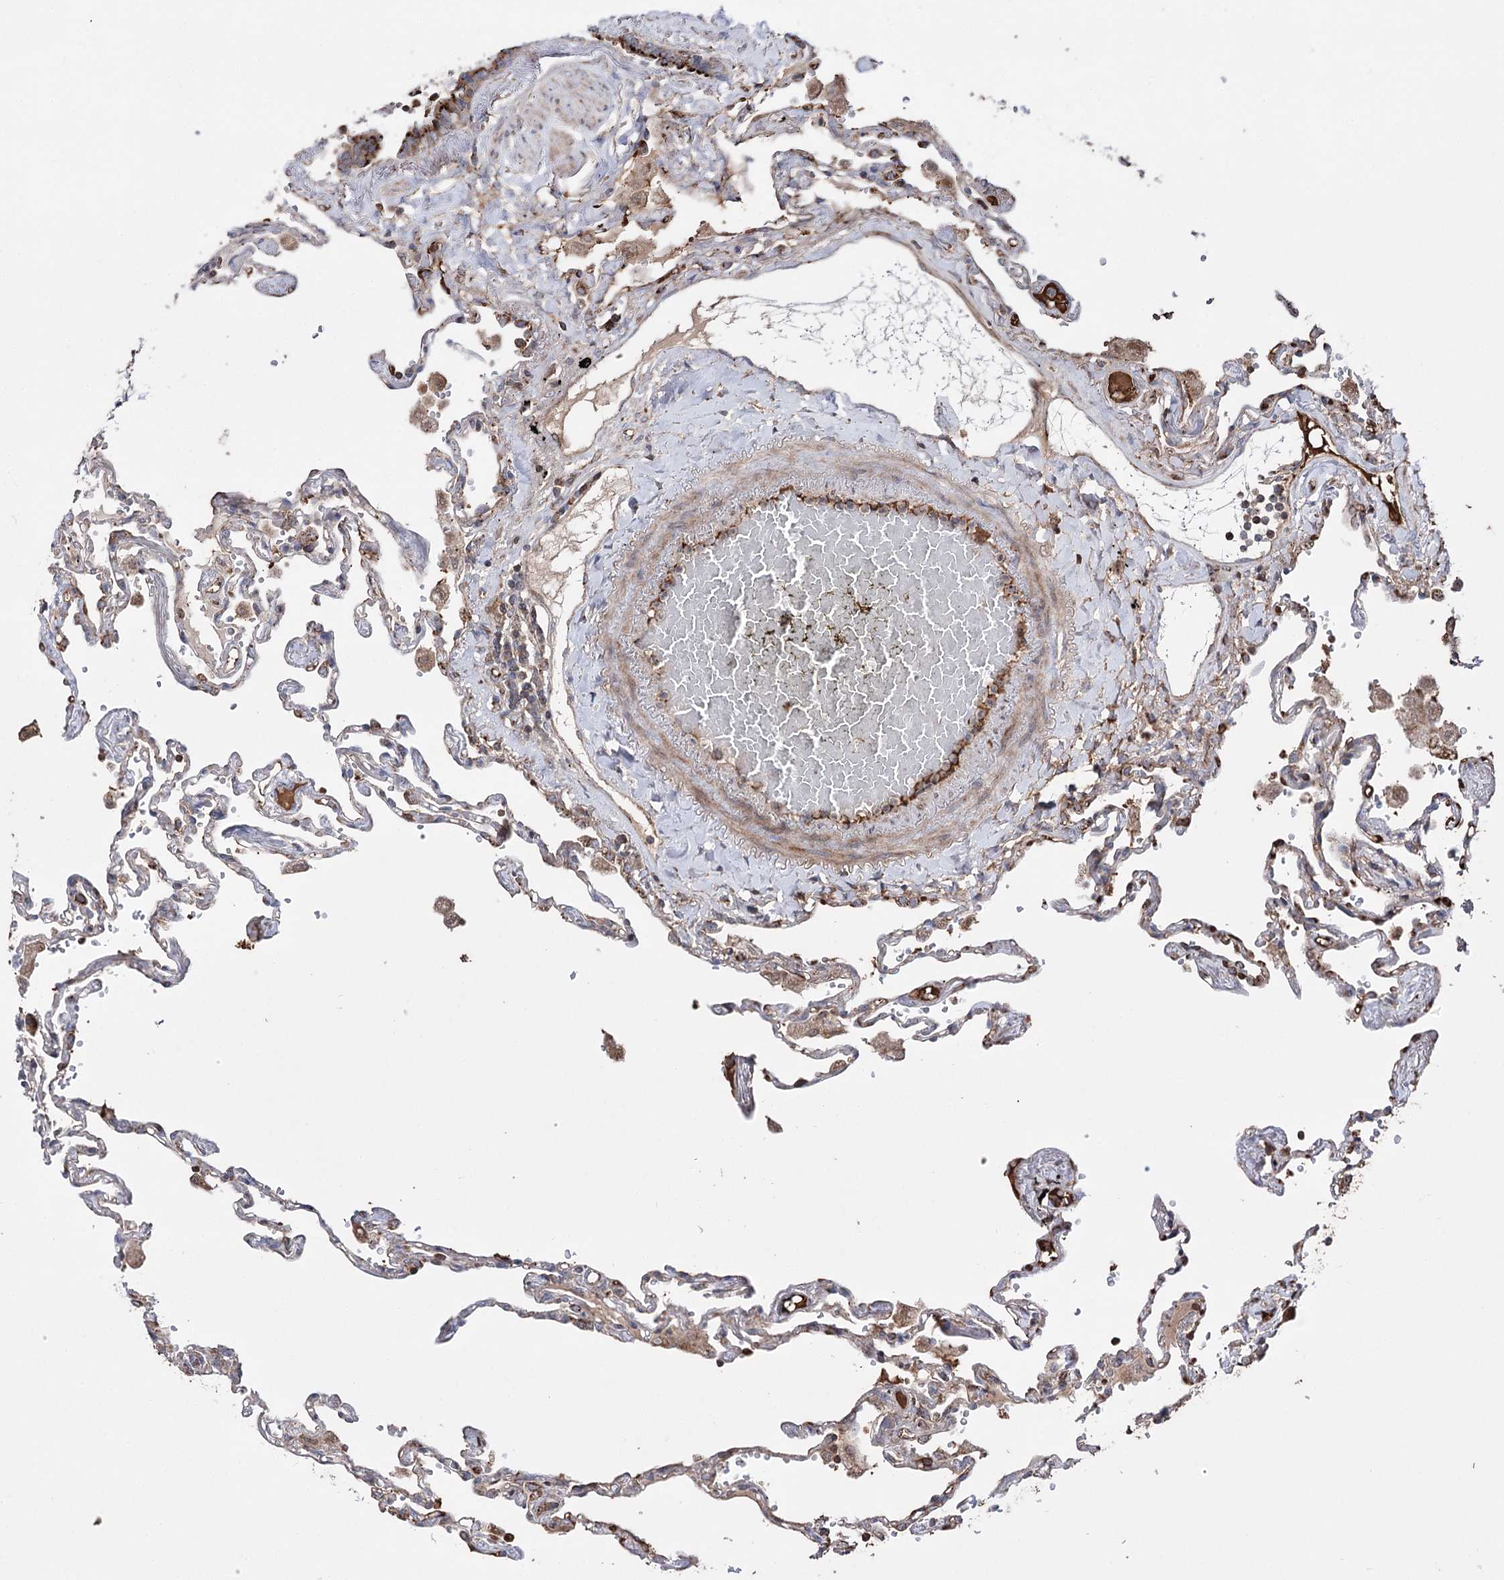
{"staining": {"intensity": "moderate", "quantity": "<25%", "location": "cytoplasmic/membranous"}, "tissue": "lung", "cell_type": "Alveolar cells", "image_type": "normal", "snomed": [{"axis": "morphology", "description": "Normal tissue, NOS"}, {"axis": "topography", "description": "Lung"}], "caption": "About <25% of alveolar cells in benign lung exhibit moderate cytoplasmic/membranous protein positivity as visualized by brown immunohistochemical staining.", "gene": "ARHGAP20", "patient": {"sex": "female", "age": 67}}